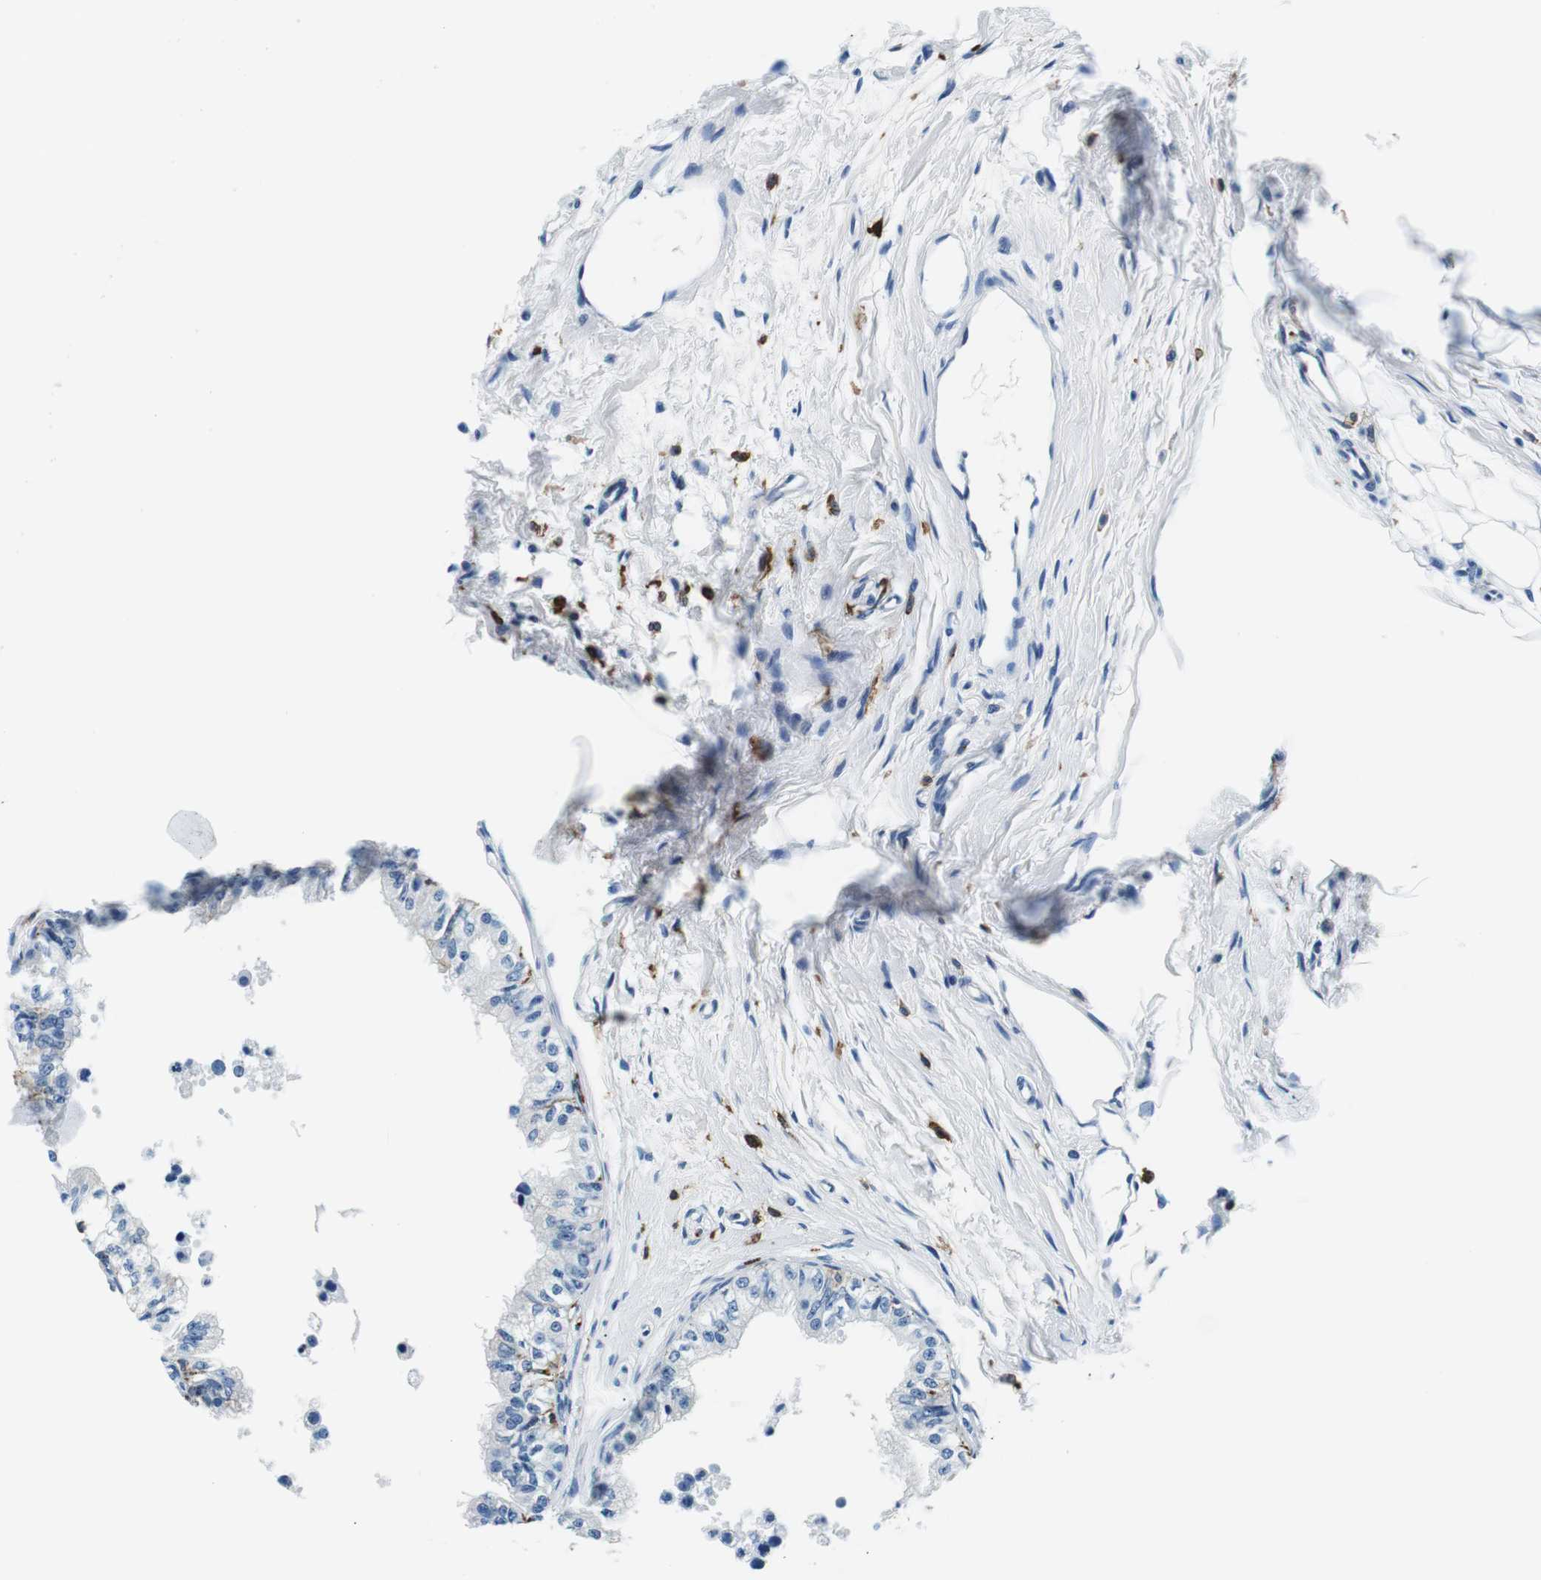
{"staining": {"intensity": "negative", "quantity": "none", "location": "none"}, "tissue": "epididymis", "cell_type": "Glandular cells", "image_type": "normal", "snomed": [{"axis": "morphology", "description": "Normal tissue, NOS"}, {"axis": "morphology", "description": "Adenocarcinoma, metastatic, NOS"}, {"axis": "topography", "description": "Testis"}, {"axis": "topography", "description": "Epididymis"}], "caption": "There is no significant staining in glandular cells of epididymis. (DAB immunohistochemistry visualized using brightfield microscopy, high magnification).", "gene": "HLA", "patient": {"sex": "male", "age": 26}}